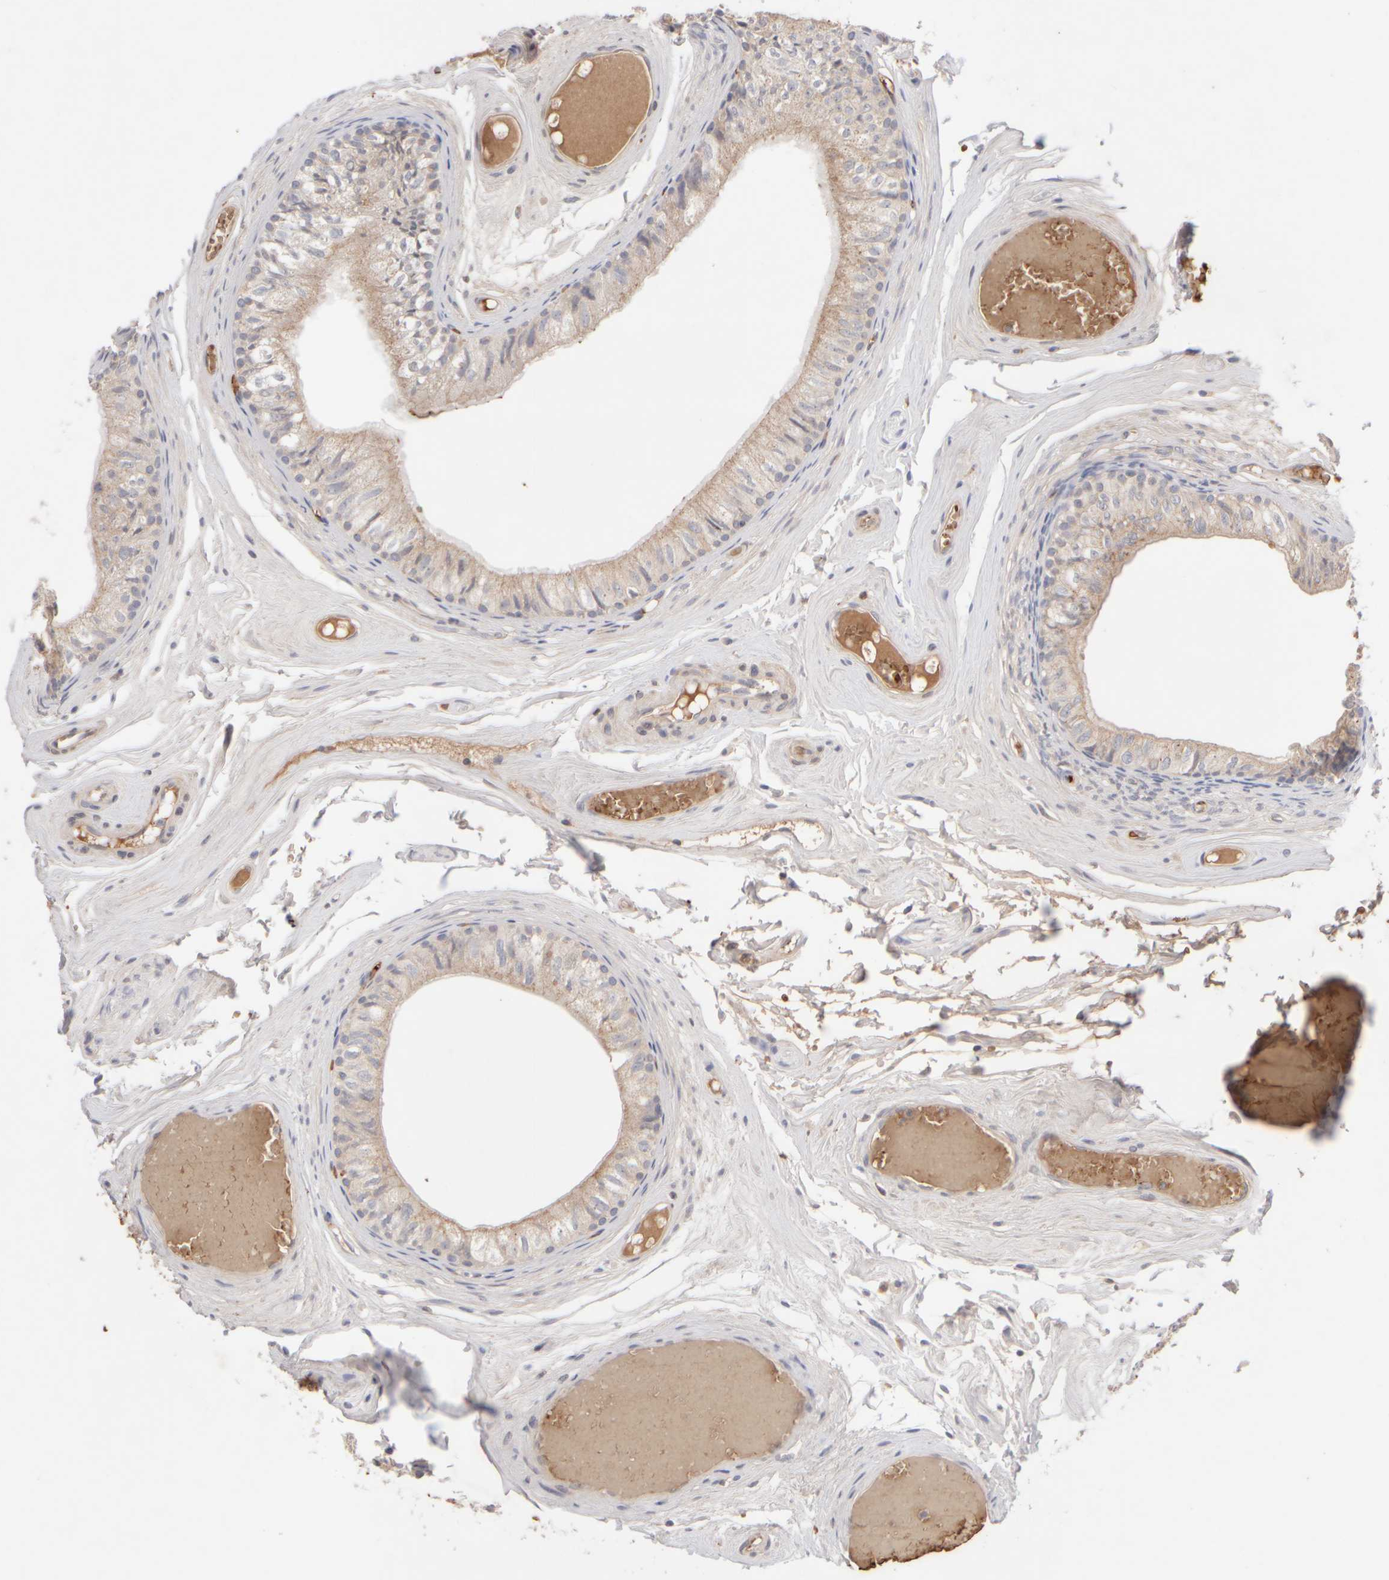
{"staining": {"intensity": "weak", "quantity": "25%-75%", "location": "cytoplasmic/membranous"}, "tissue": "epididymis", "cell_type": "Glandular cells", "image_type": "normal", "snomed": [{"axis": "morphology", "description": "Normal tissue, NOS"}, {"axis": "topography", "description": "Epididymis"}], "caption": "This is an image of immunohistochemistry staining of unremarkable epididymis, which shows weak positivity in the cytoplasmic/membranous of glandular cells.", "gene": "MST1", "patient": {"sex": "male", "age": 79}}